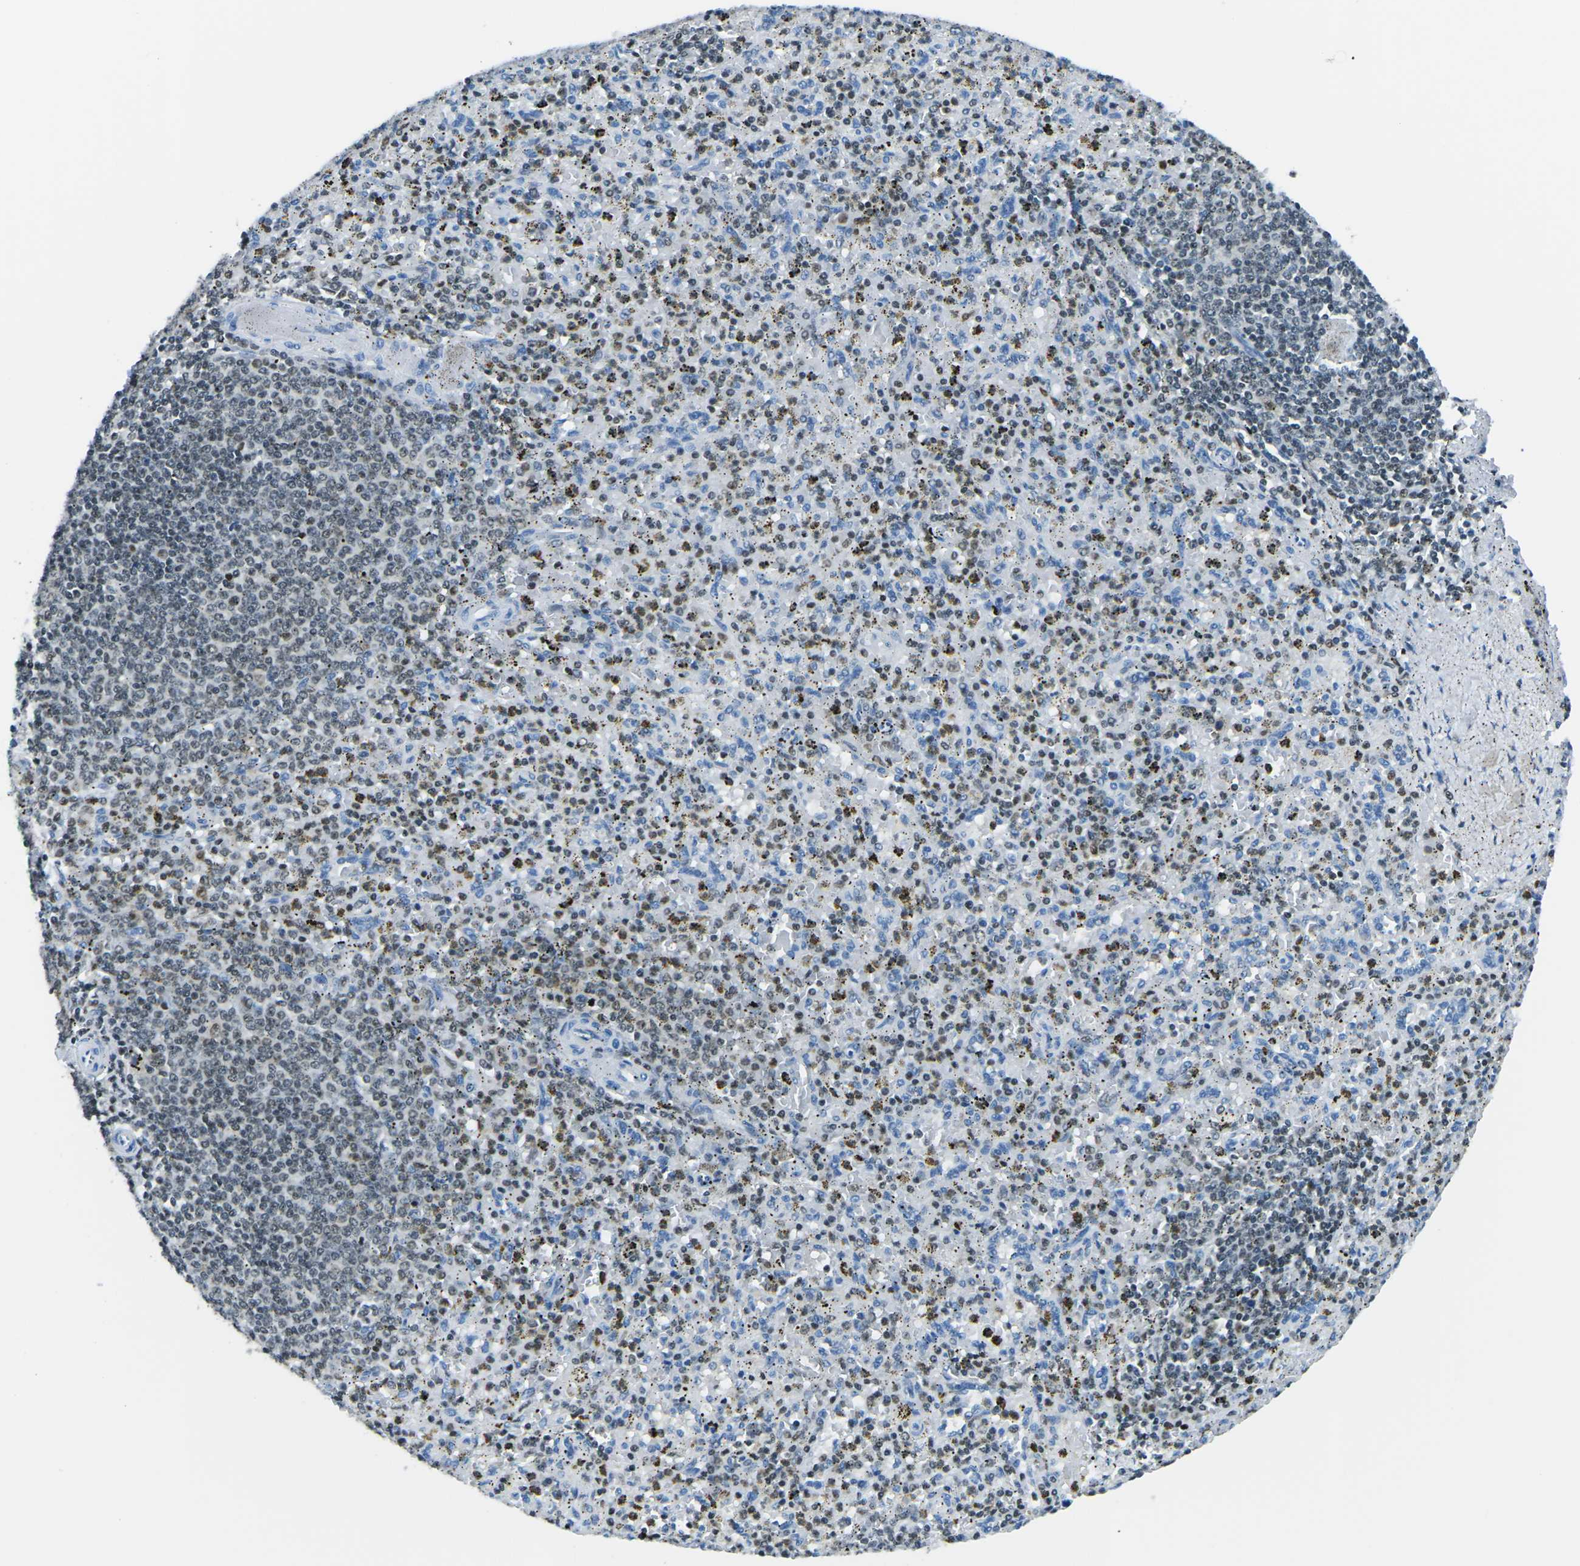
{"staining": {"intensity": "moderate", "quantity": "25%-75%", "location": "nuclear"}, "tissue": "spleen", "cell_type": "Cells in red pulp", "image_type": "normal", "snomed": [{"axis": "morphology", "description": "Normal tissue, NOS"}, {"axis": "topography", "description": "Spleen"}], "caption": "Spleen was stained to show a protein in brown. There is medium levels of moderate nuclear expression in about 25%-75% of cells in red pulp. The protein of interest is stained brown, and the nuclei are stained in blue (DAB (3,3'-diaminobenzidine) IHC with brightfield microscopy, high magnification).", "gene": "CELF2", "patient": {"sex": "male", "age": 72}}